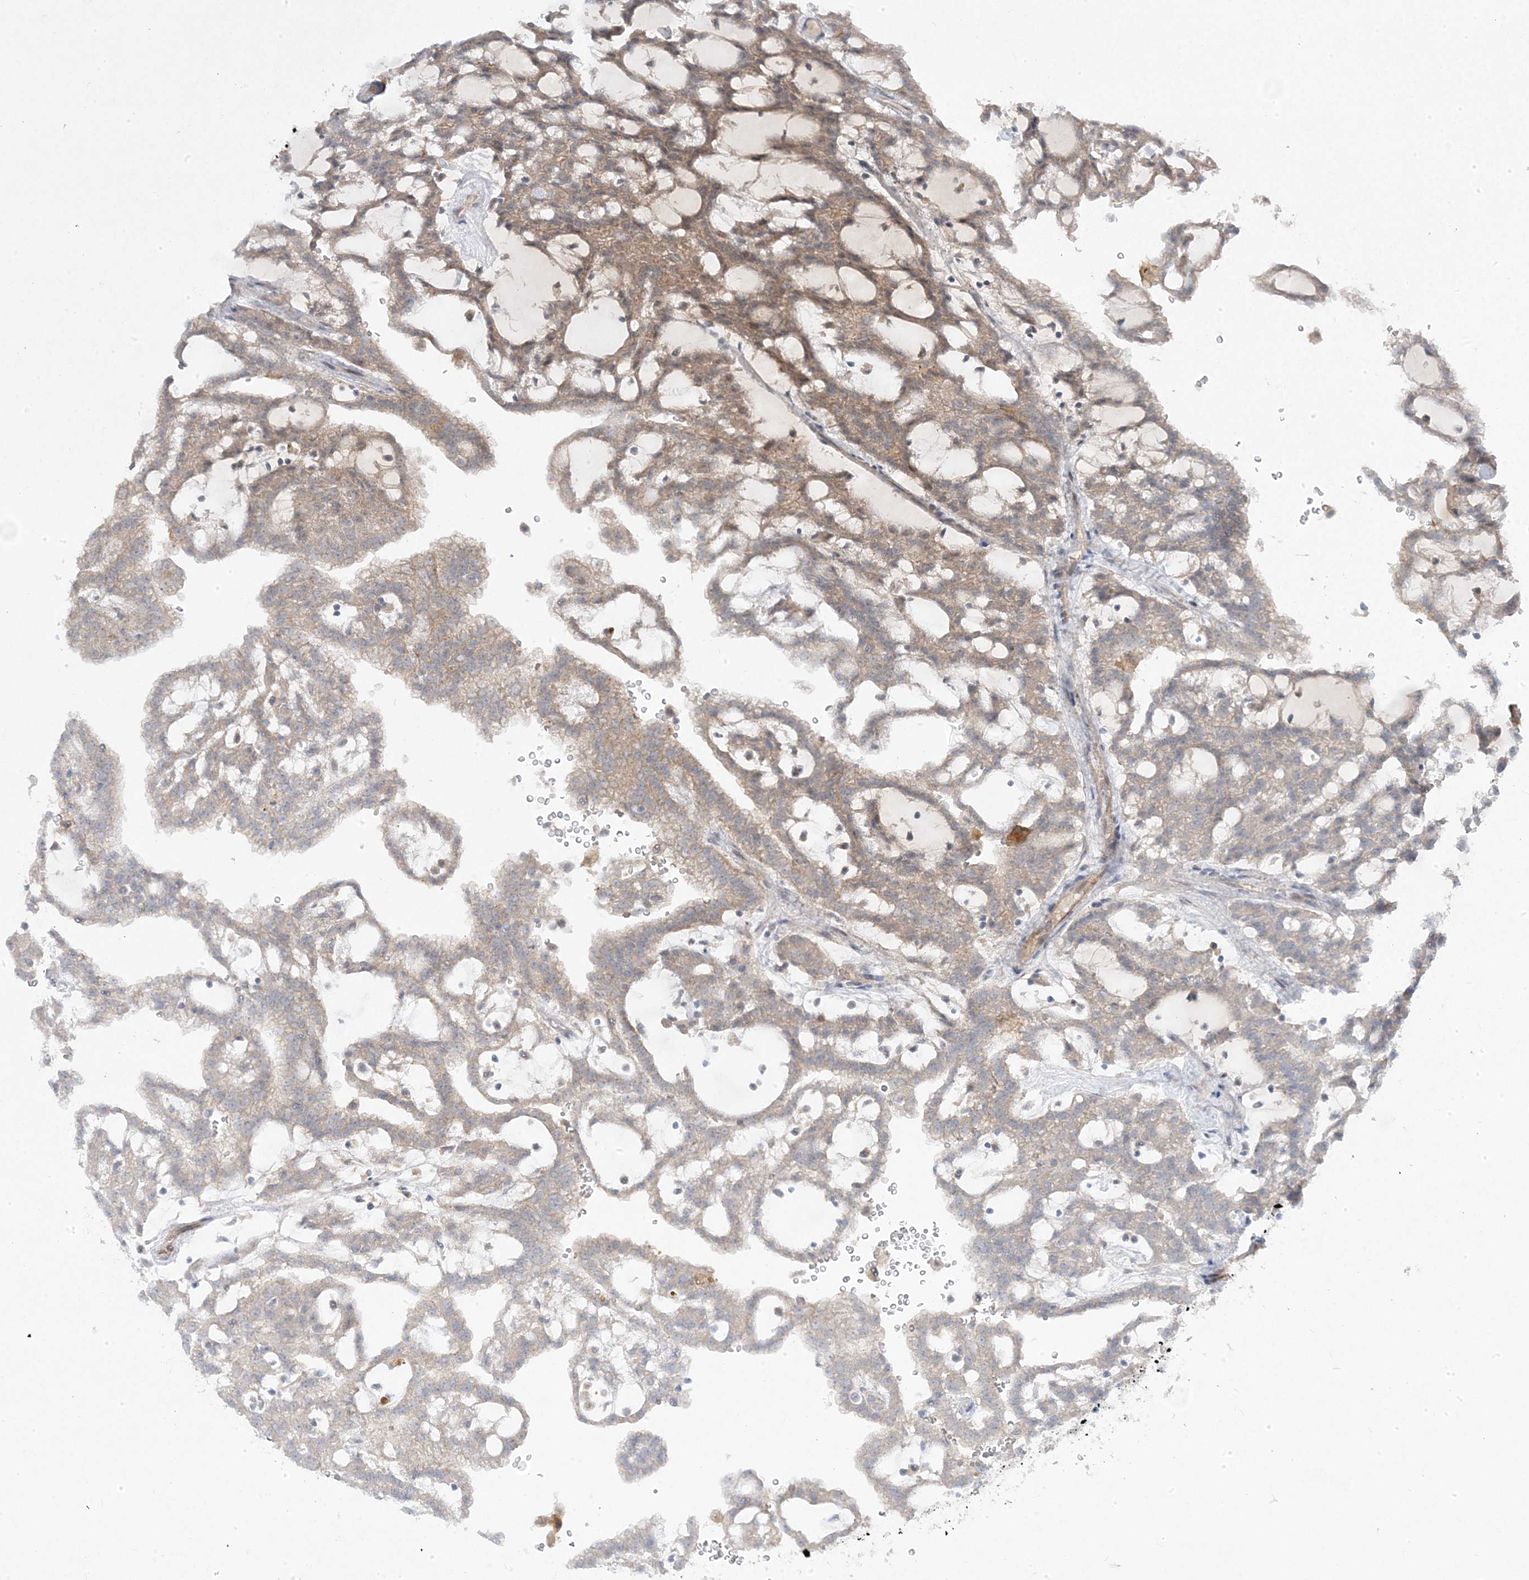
{"staining": {"intensity": "weak", "quantity": "<25%", "location": "cytoplasmic/membranous"}, "tissue": "renal cancer", "cell_type": "Tumor cells", "image_type": "cancer", "snomed": [{"axis": "morphology", "description": "Adenocarcinoma, NOS"}, {"axis": "topography", "description": "Kidney"}], "caption": "Immunohistochemical staining of adenocarcinoma (renal) displays no significant positivity in tumor cells.", "gene": "PLEKHM2", "patient": {"sex": "male", "age": 63}}